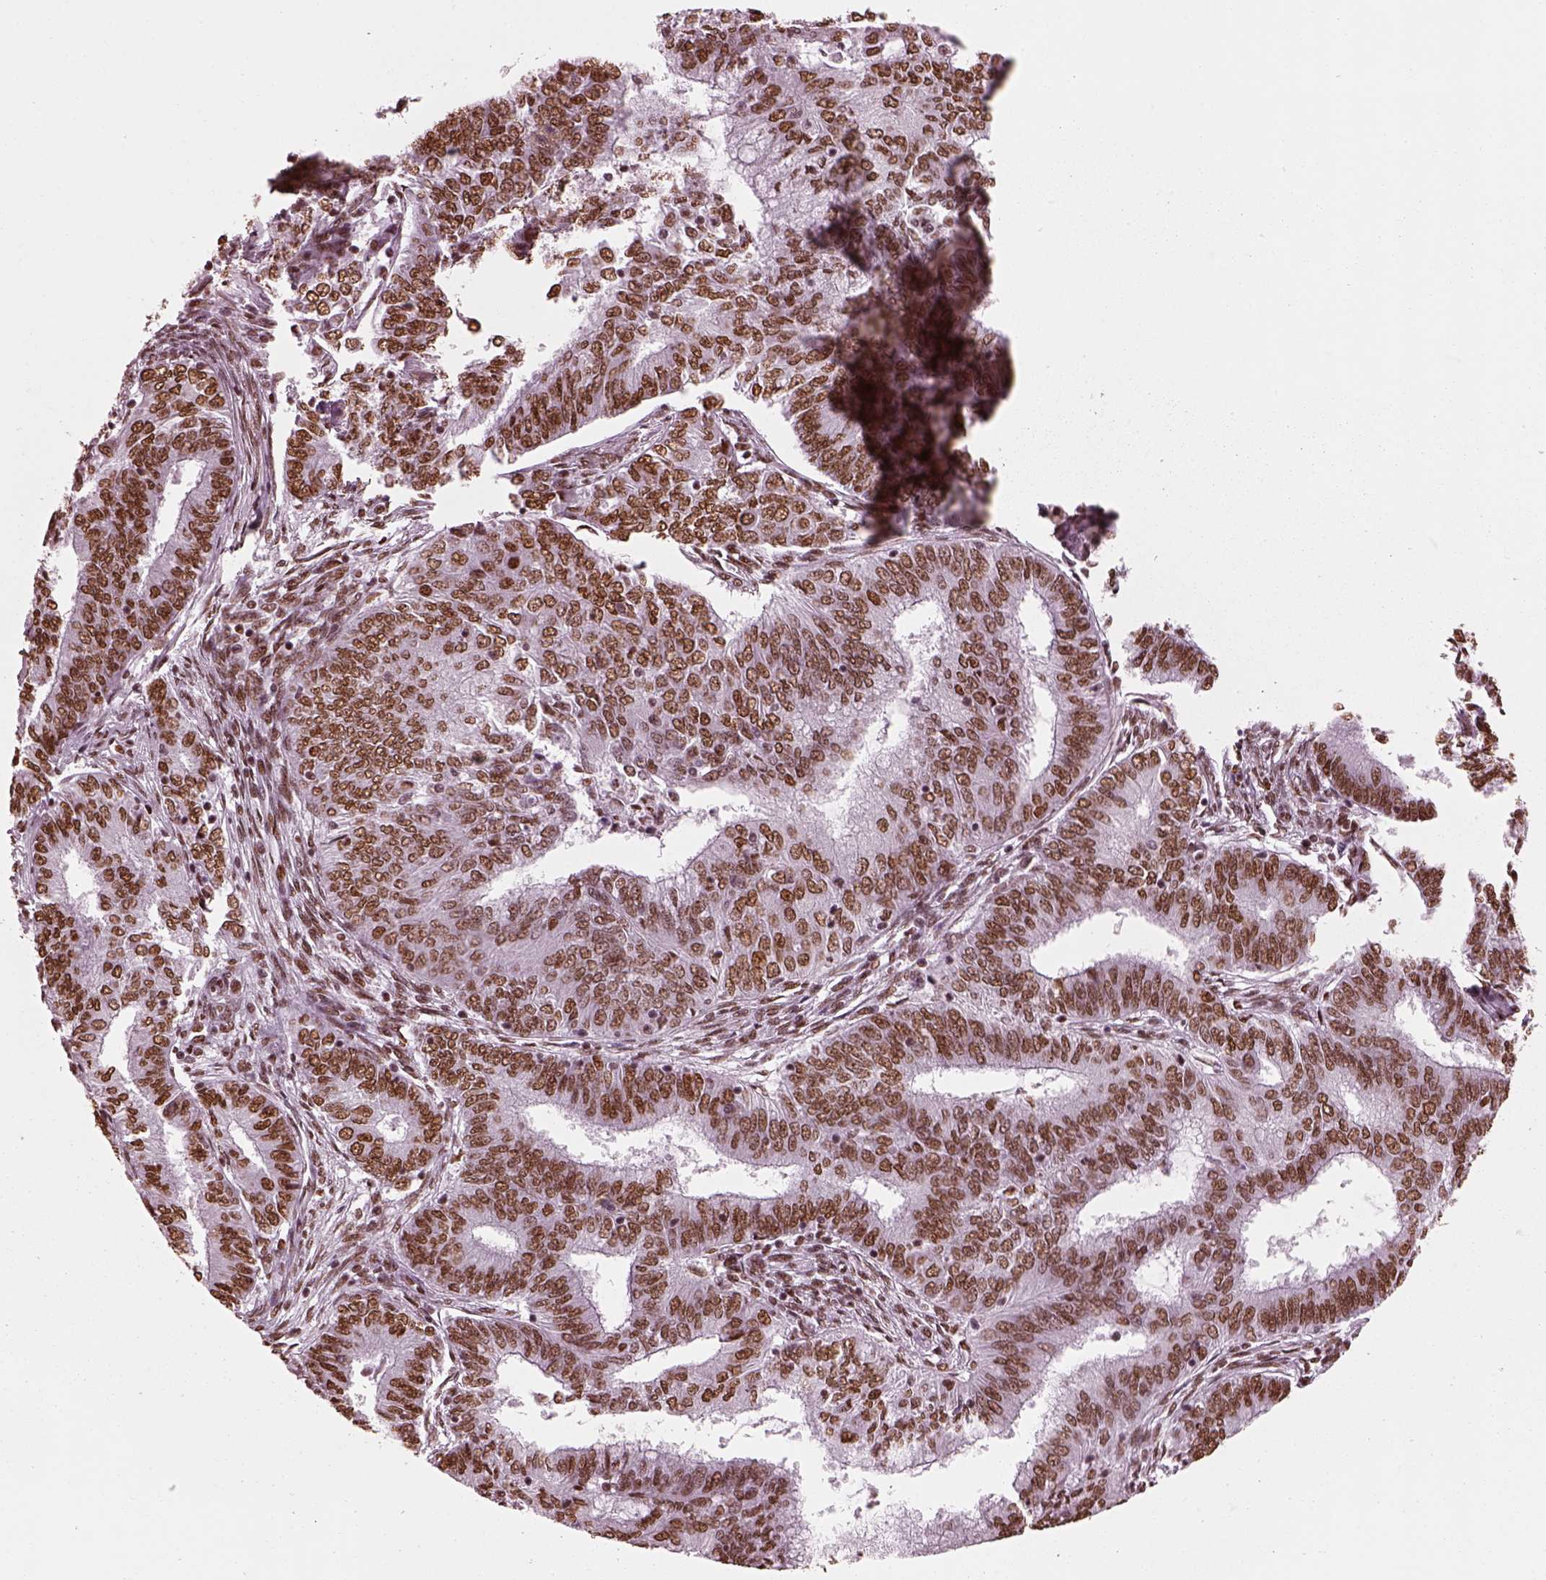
{"staining": {"intensity": "strong", "quantity": ">75%", "location": "nuclear"}, "tissue": "endometrial cancer", "cell_type": "Tumor cells", "image_type": "cancer", "snomed": [{"axis": "morphology", "description": "Adenocarcinoma, NOS"}, {"axis": "topography", "description": "Endometrium"}], "caption": "Tumor cells reveal high levels of strong nuclear expression in about >75% of cells in adenocarcinoma (endometrial). (Stains: DAB in brown, nuclei in blue, Microscopy: brightfield microscopy at high magnification).", "gene": "CBFA2T3", "patient": {"sex": "female", "age": 62}}